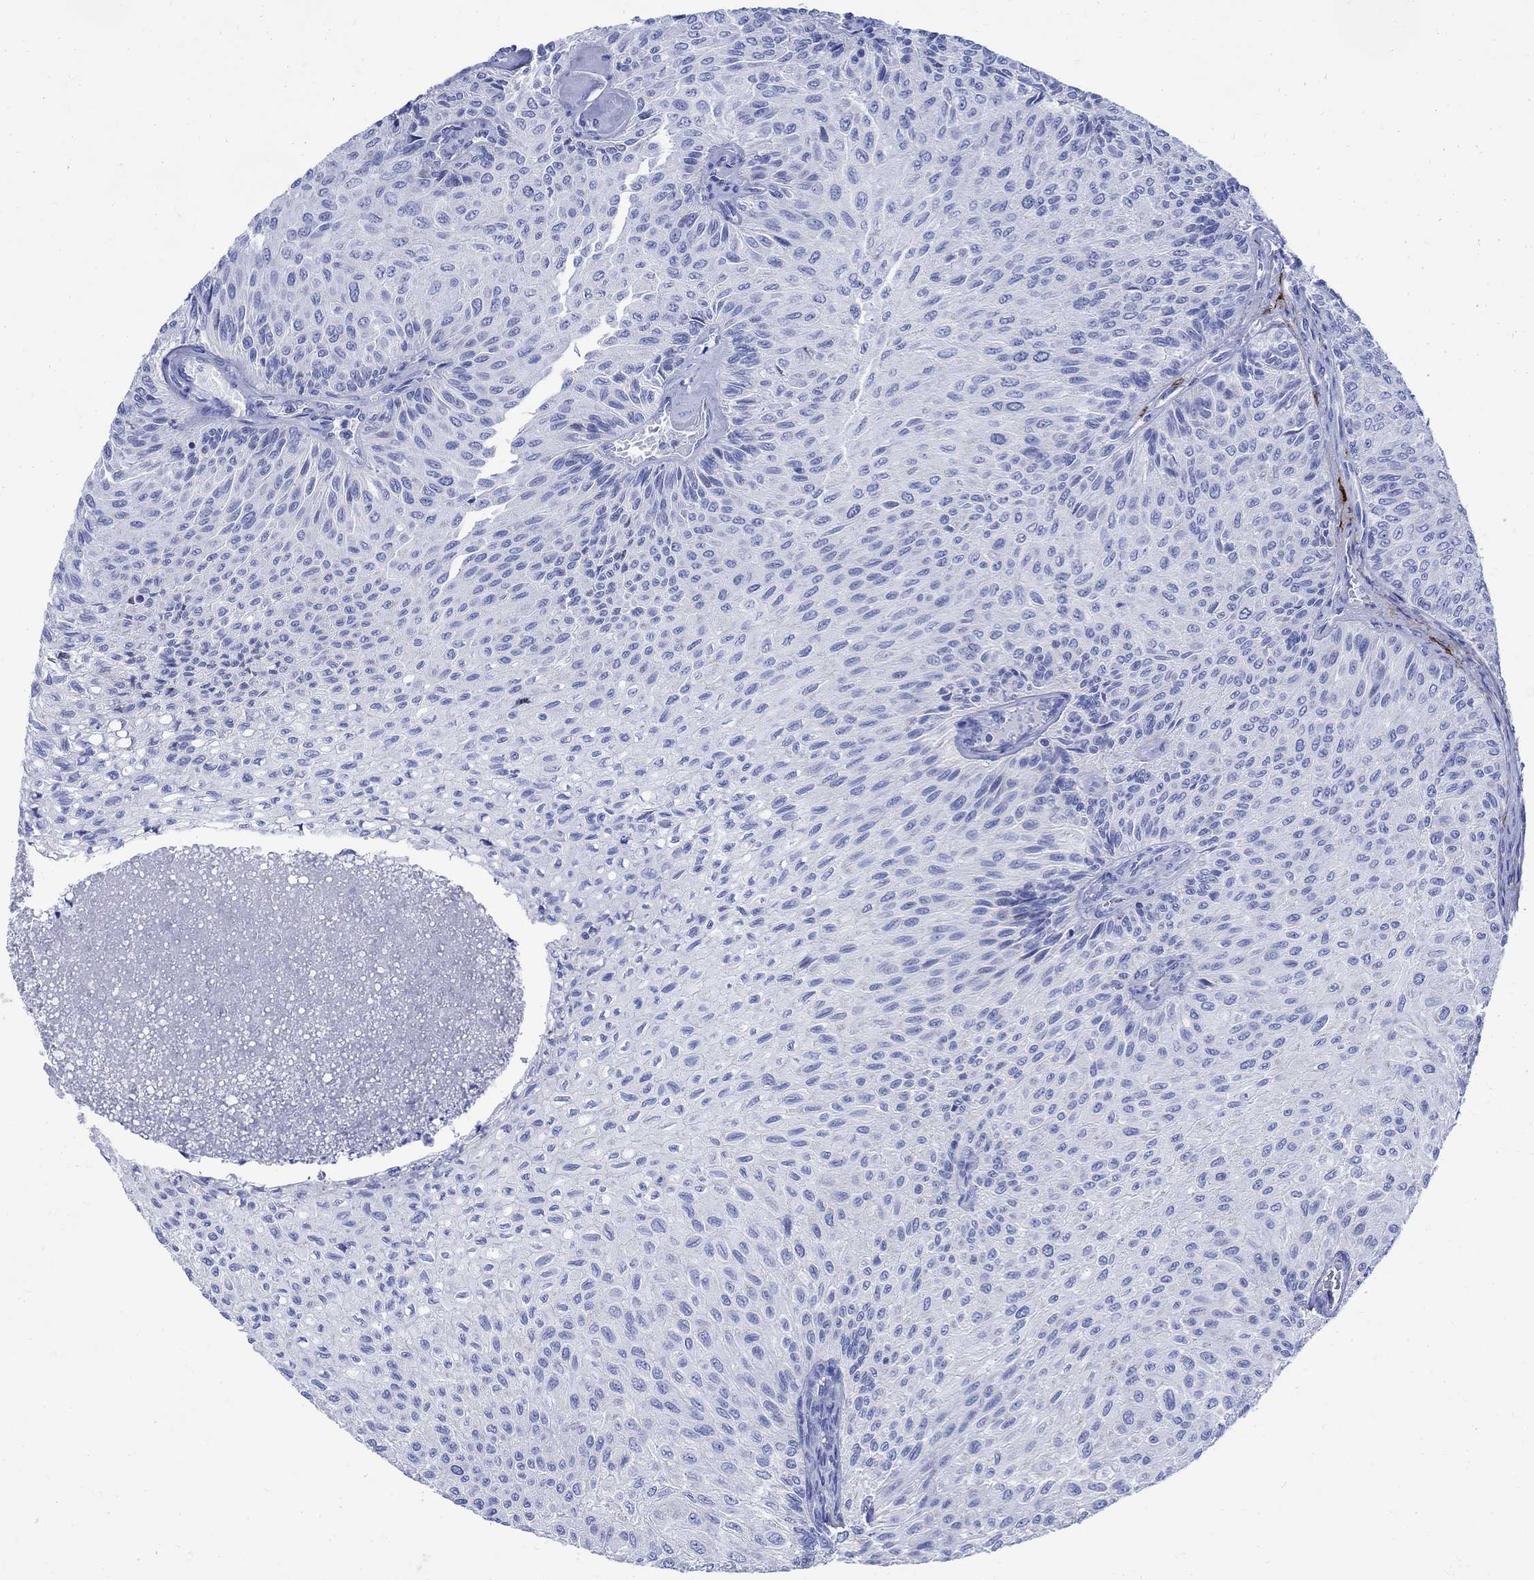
{"staining": {"intensity": "negative", "quantity": "none", "location": "none"}, "tissue": "urothelial cancer", "cell_type": "Tumor cells", "image_type": "cancer", "snomed": [{"axis": "morphology", "description": "Urothelial carcinoma, Low grade"}, {"axis": "topography", "description": "Urinary bladder"}], "caption": "Urothelial cancer was stained to show a protein in brown. There is no significant positivity in tumor cells. Brightfield microscopy of IHC stained with DAB (3,3'-diaminobenzidine) (brown) and hematoxylin (blue), captured at high magnification.", "gene": "CPLX2", "patient": {"sex": "male", "age": 78}}